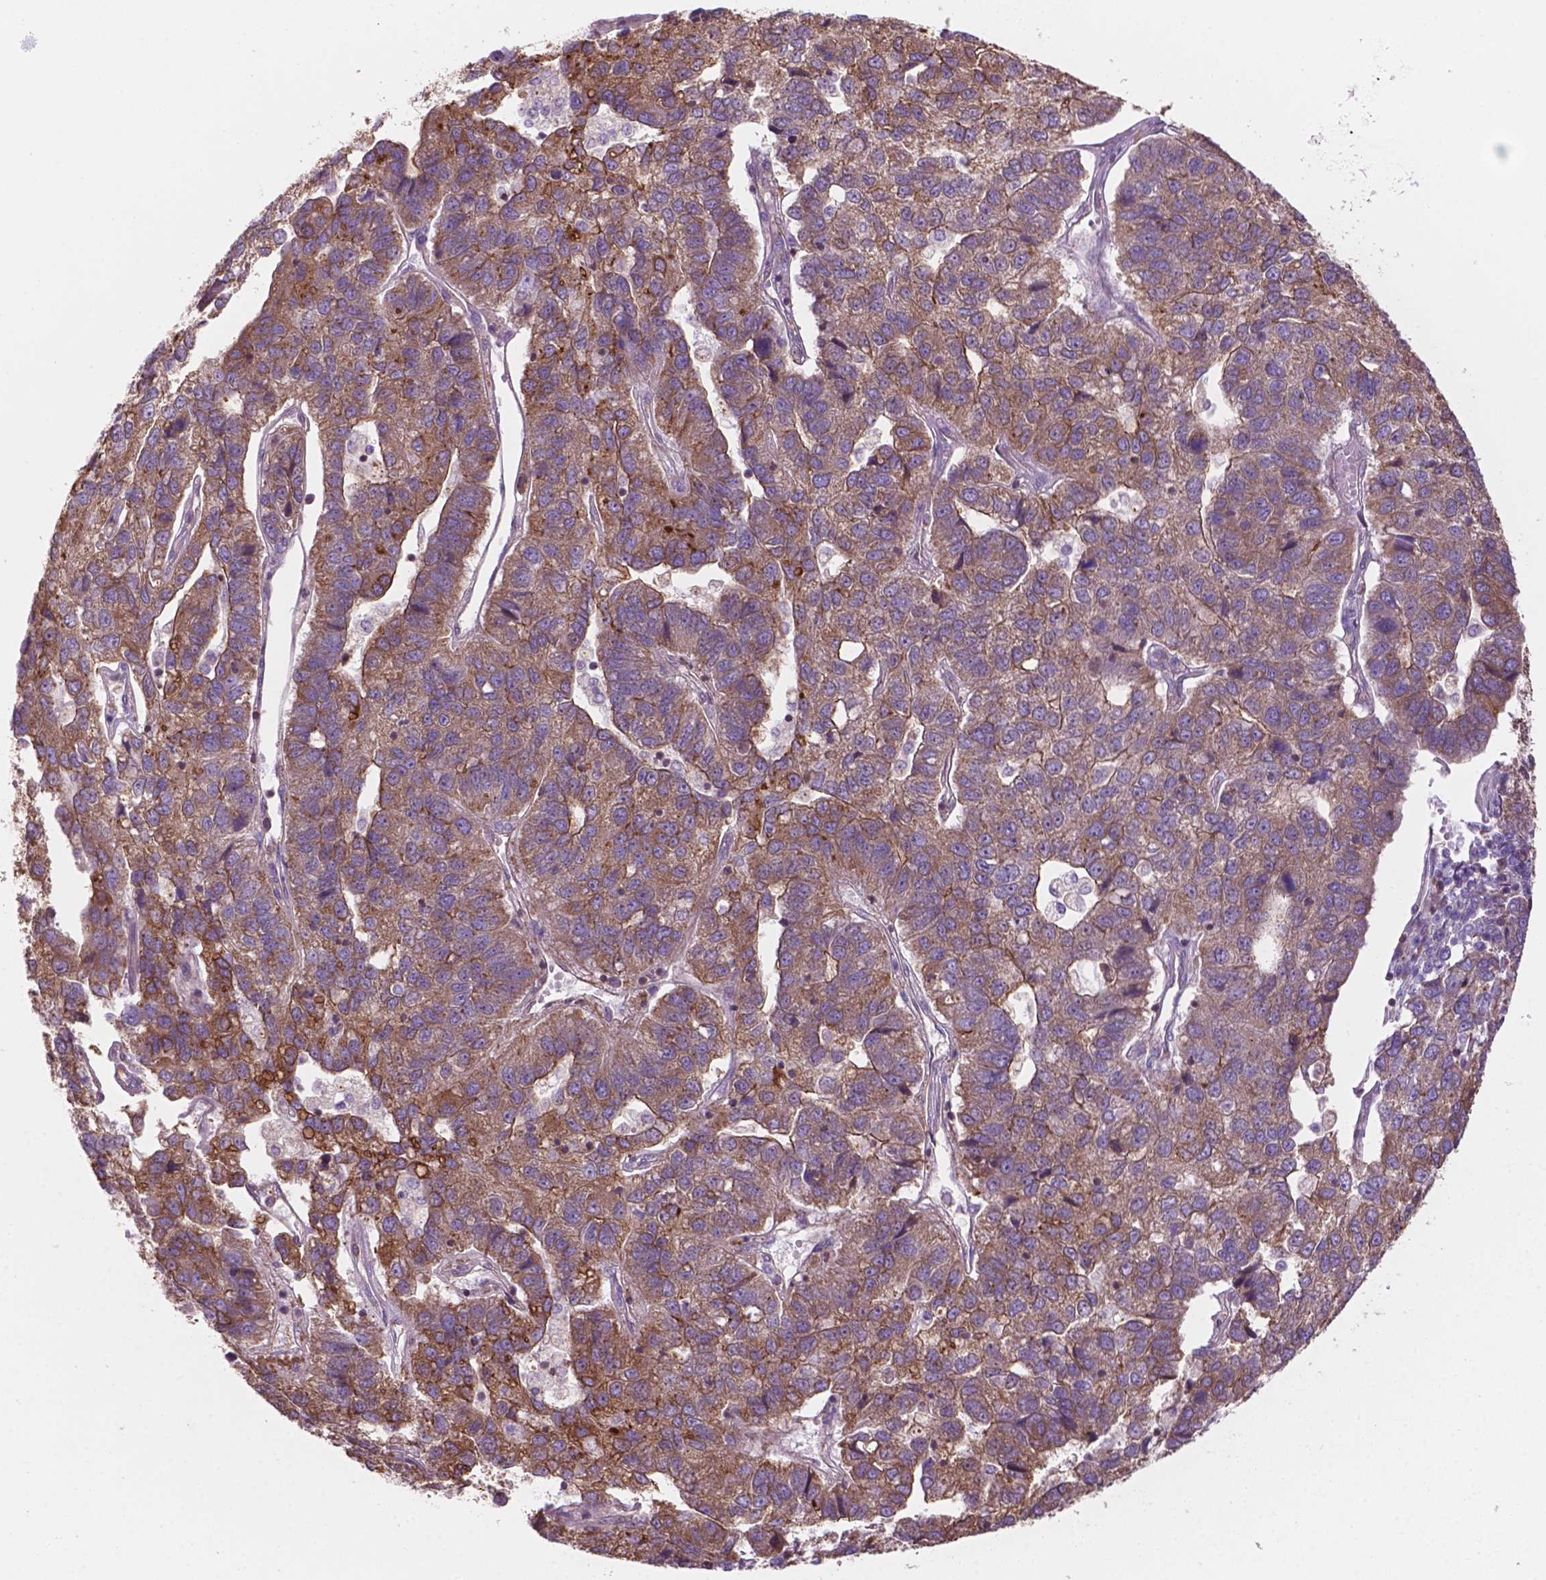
{"staining": {"intensity": "moderate", "quantity": "<25%", "location": "cytoplasmic/membranous"}, "tissue": "pancreatic cancer", "cell_type": "Tumor cells", "image_type": "cancer", "snomed": [{"axis": "morphology", "description": "Adenocarcinoma, NOS"}, {"axis": "topography", "description": "Pancreas"}], "caption": "IHC of human adenocarcinoma (pancreatic) exhibits low levels of moderate cytoplasmic/membranous staining in approximately <25% of tumor cells.", "gene": "SURF4", "patient": {"sex": "female", "age": 61}}